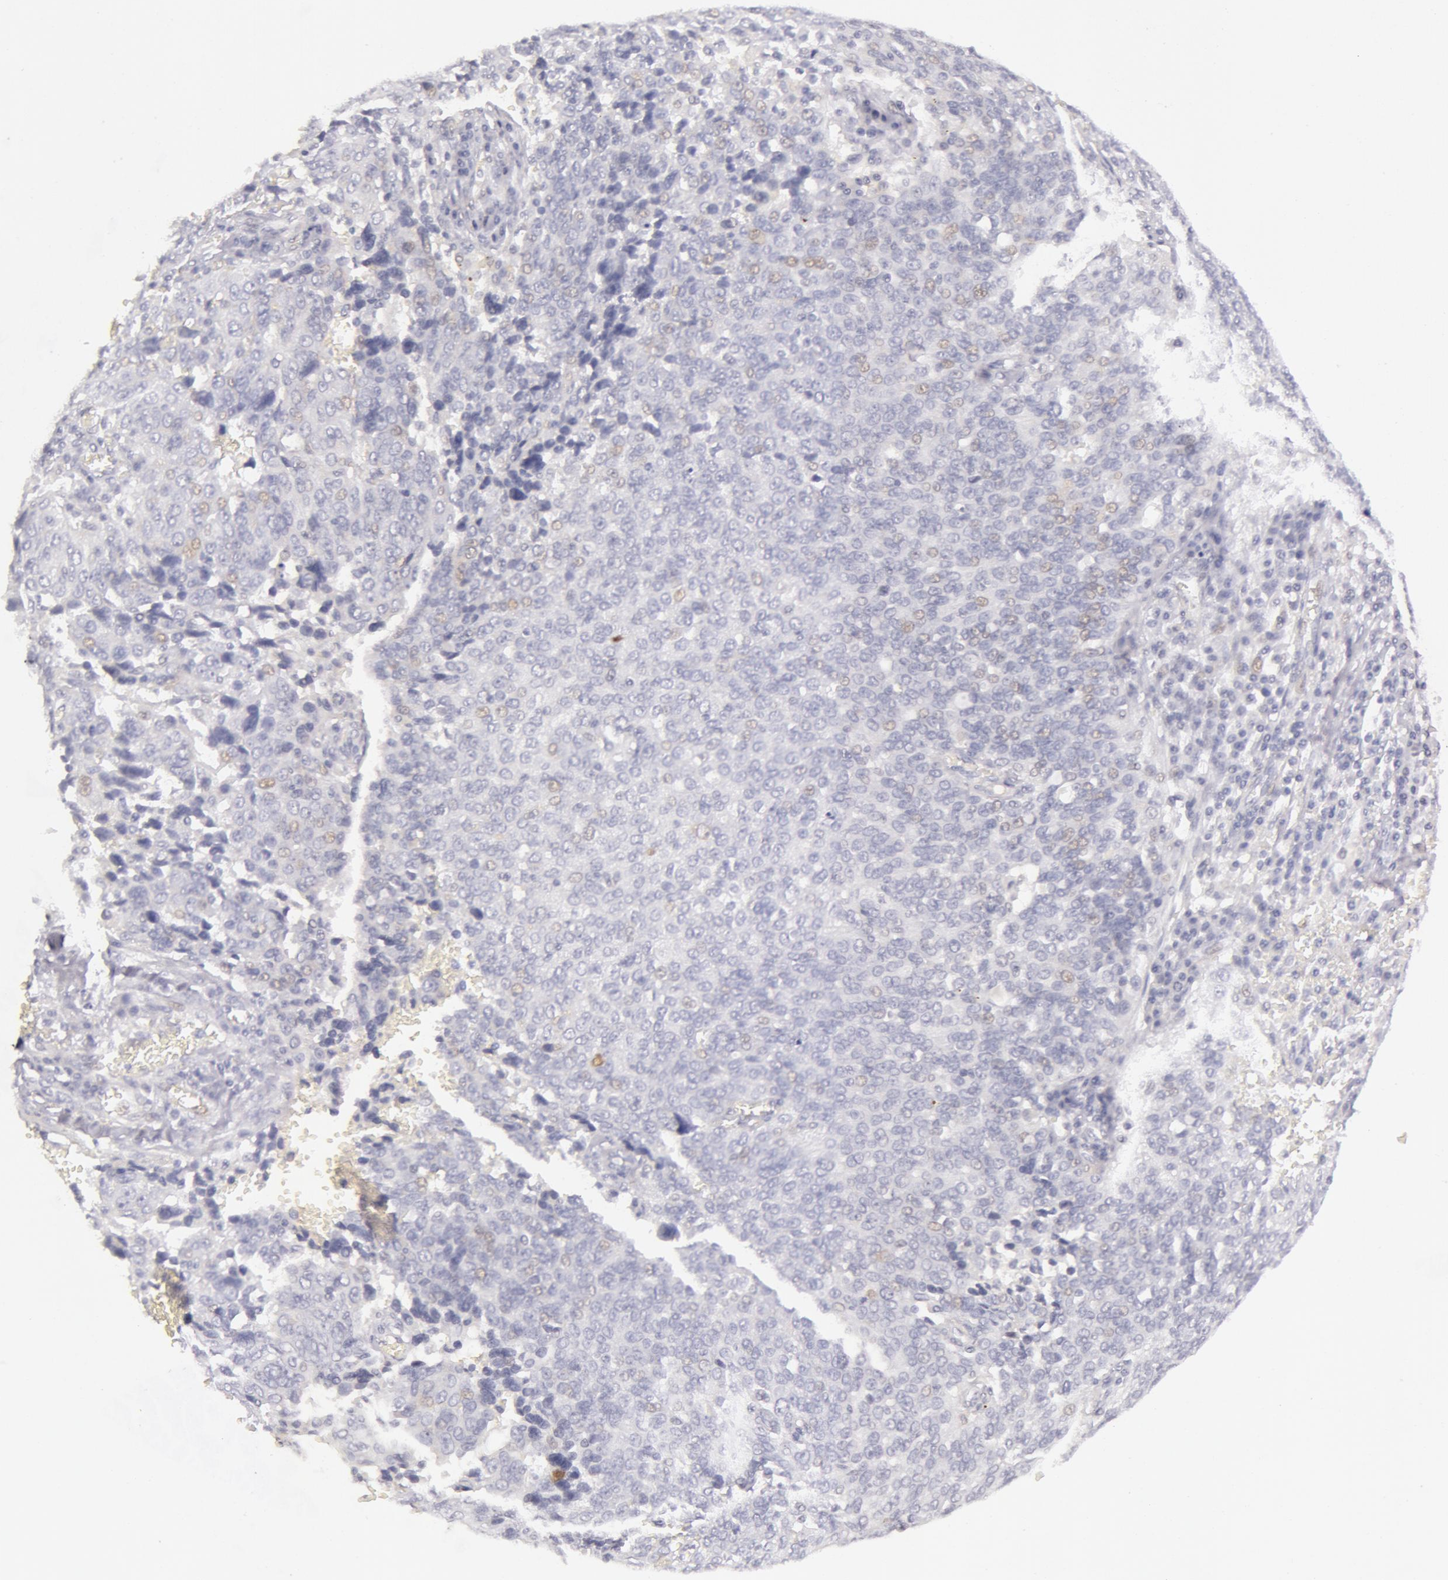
{"staining": {"intensity": "weak", "quantity": "<25%", "location": "nuclear"}, "tissue": "ovarian cancer", "cell_type": "Tumor cells", "image_type": "cancer", "snomed": [{"axis": "morphology", "description": "Carcinoma, endometroid"}, {"axis": "topography", "description": "Ovary"}], "caption": "The immunohistochemistry image has no significant positivity in tumor cells of endometroid carcinoma (ovarian) tissue.", "gene": "CKB", "patient": {"sex": "female", "age": 75}}